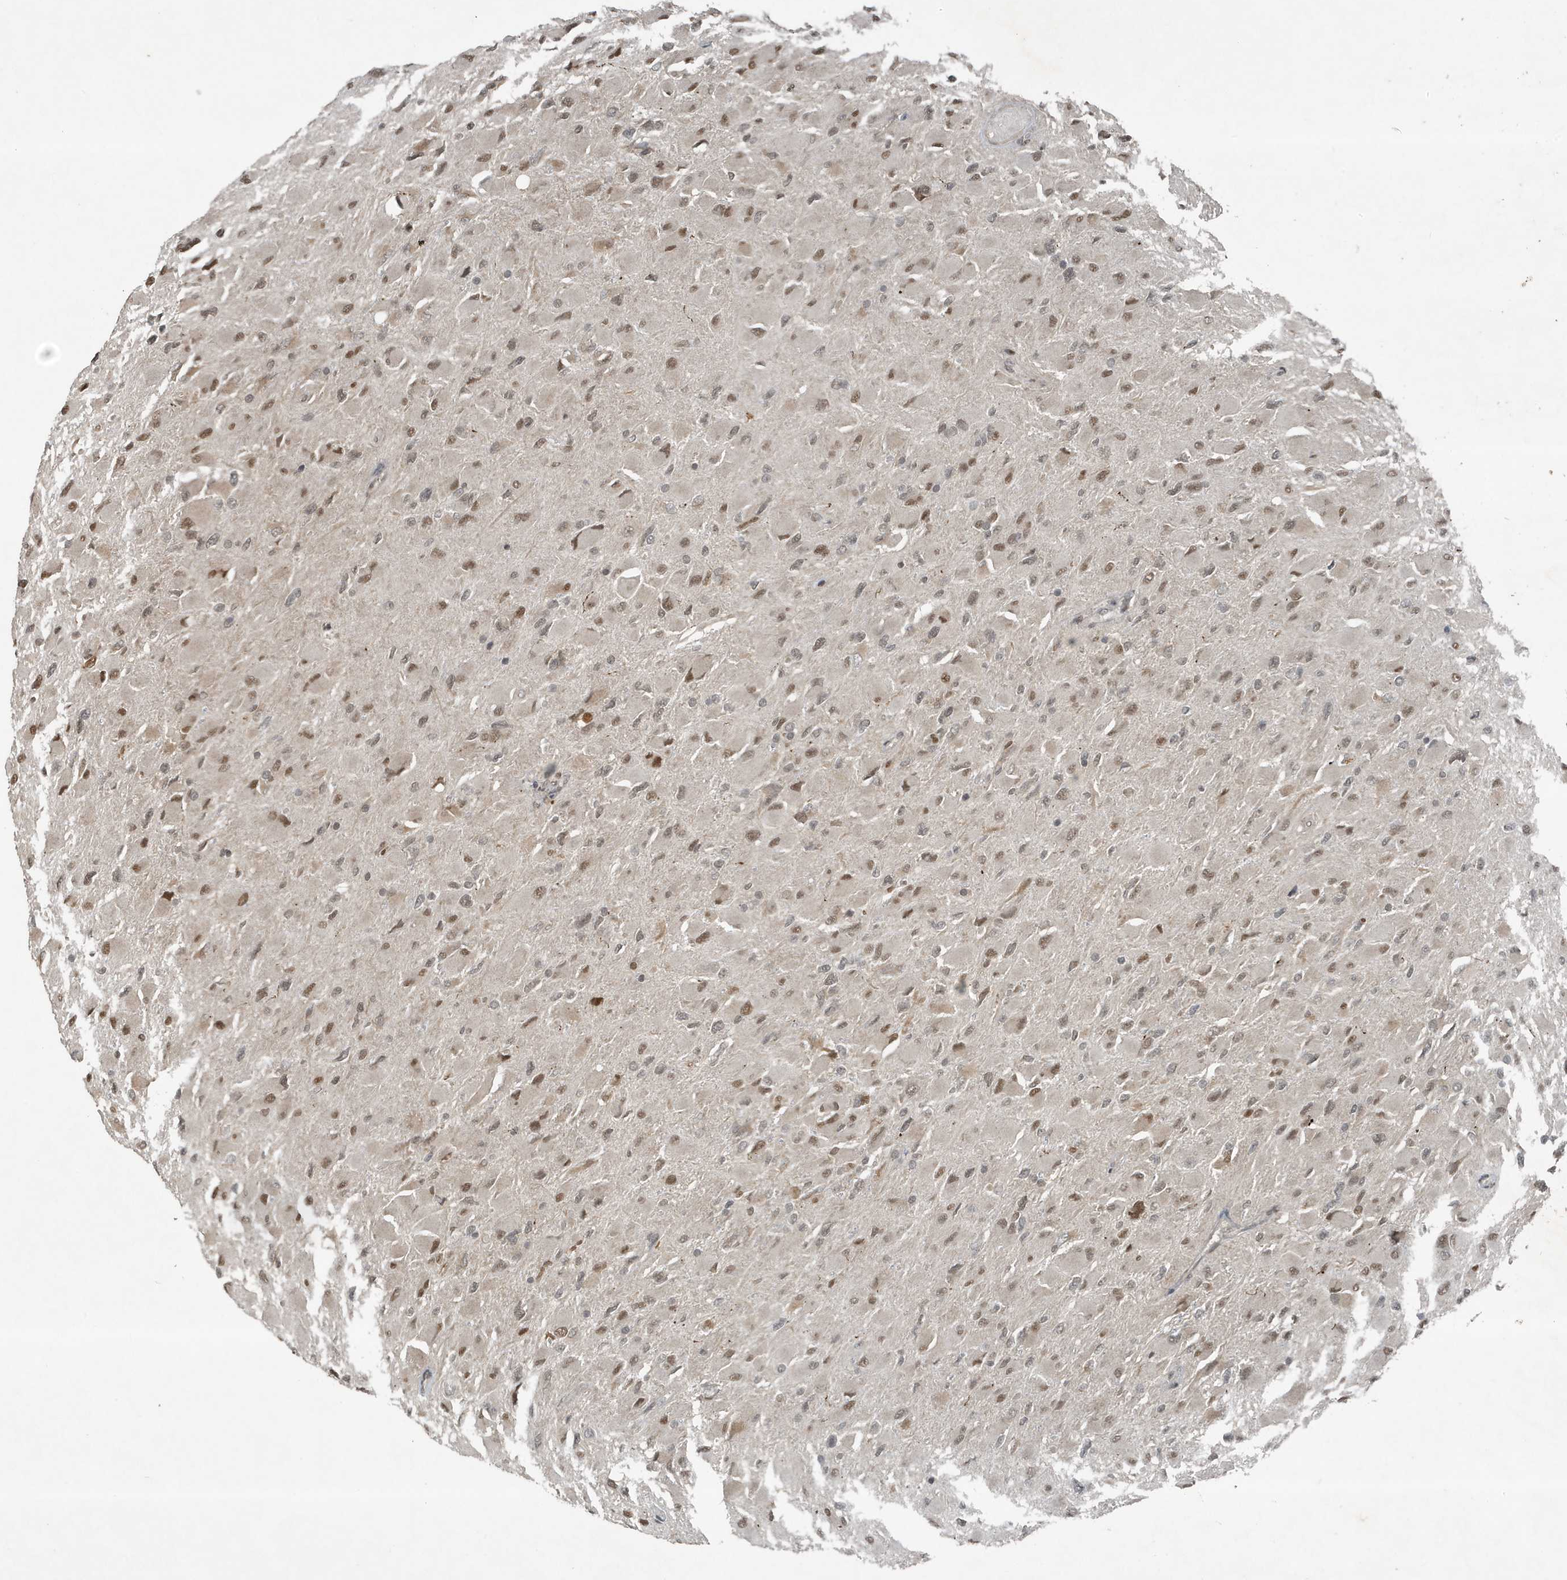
{"staining": {"intensity": "weak", "quantity": ">75%", "location": "nuclear"}, "tissue": "glioma", "cell_type": "Tumor cells", "image_type": "cancer", "snomed": [{"axis": "morphology", "description": "Glioma, malignant, High grade"}, {"axis": "topography", "description": "Cerebral cortex"}], "caption": "Approximately >75% of tumor cells in glioma display weak nuclear protein staining as visualized by brown immunohistochemical staining.", "gene": "HSPA1A", "patient": {"sex": "female", "age": 36}}